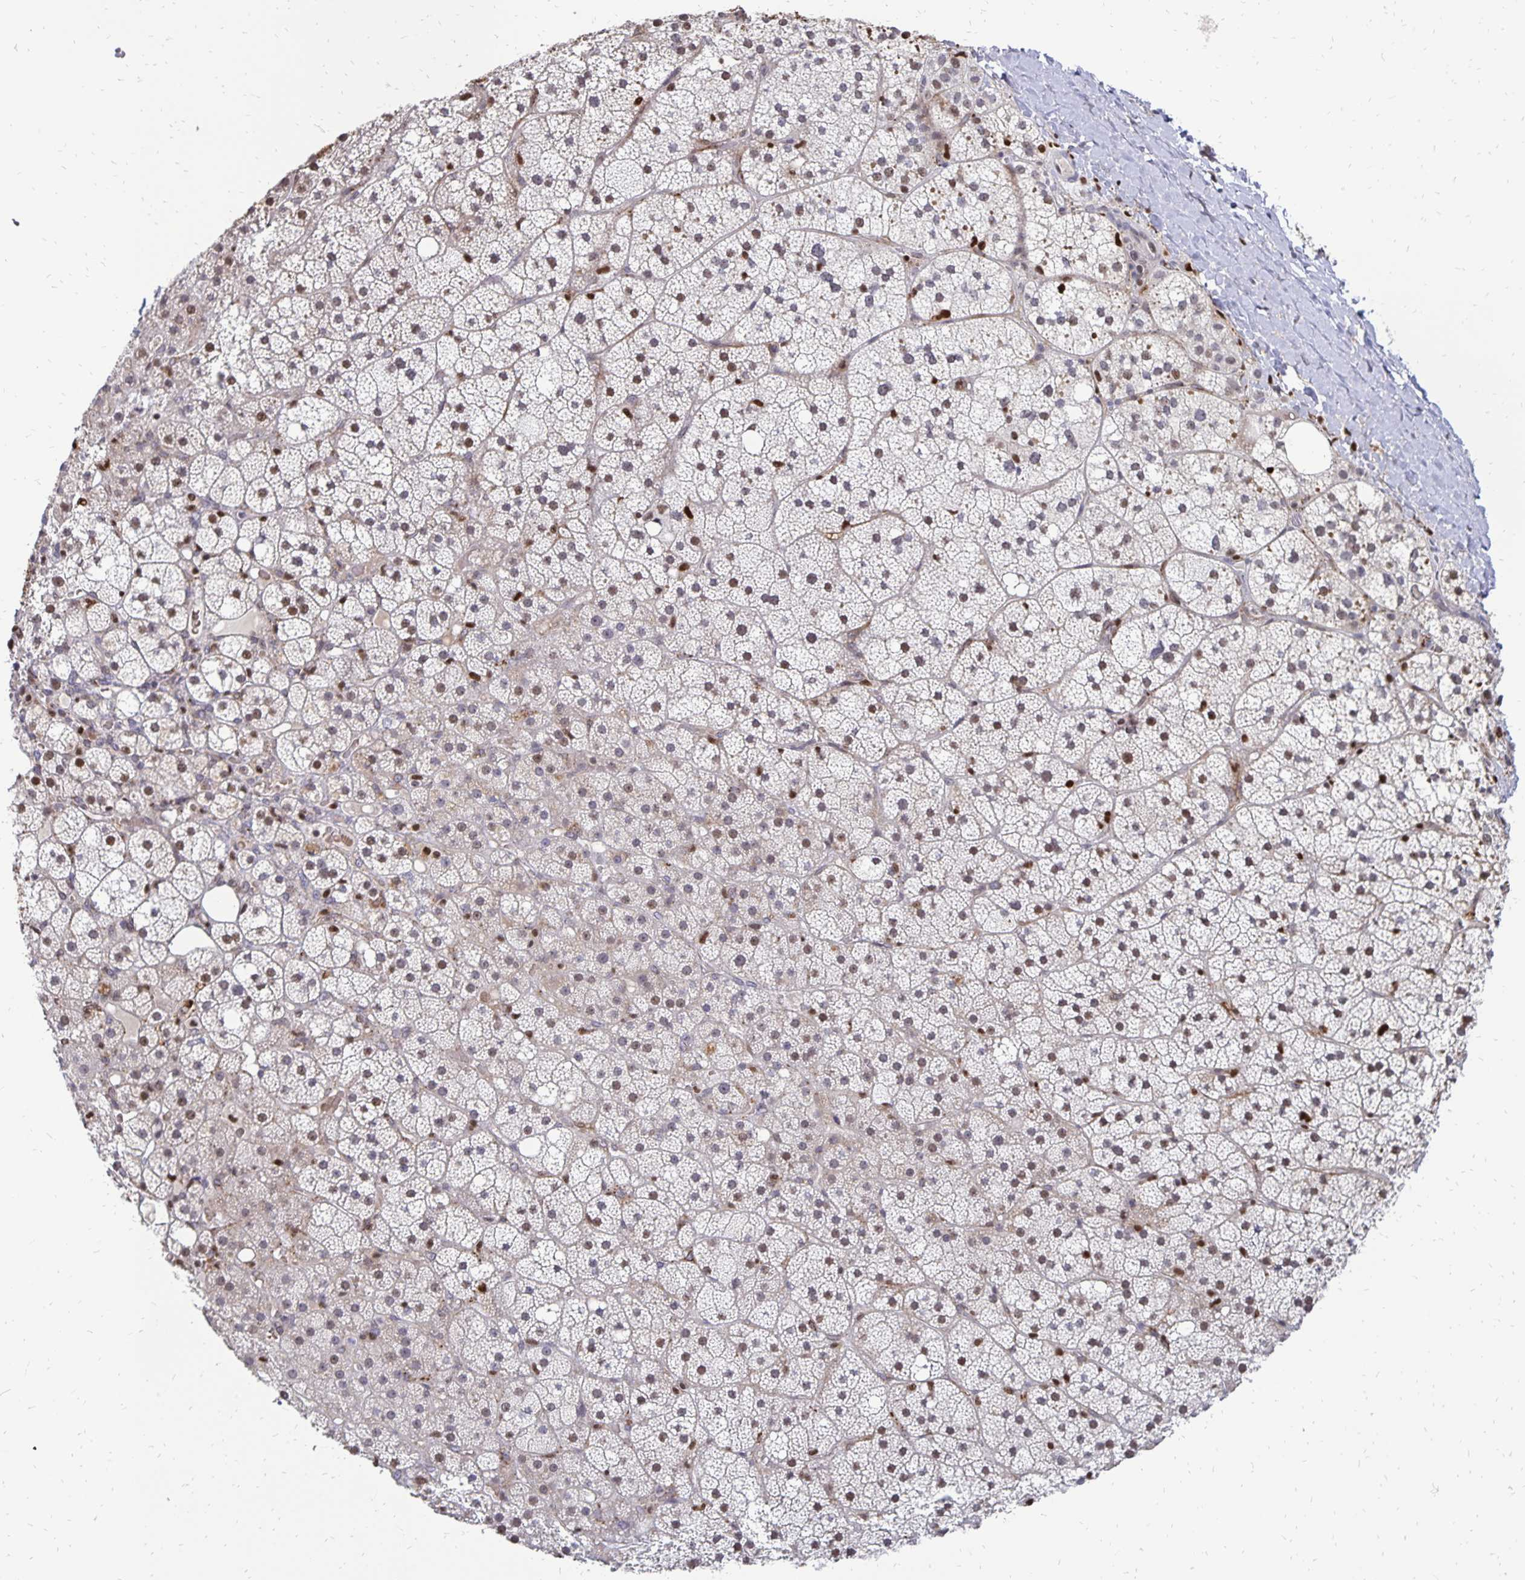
{"staining": {"intensity": "weak", "quantity": "25%-75%", "location": "nuclear"}, "tissue": "adrenal gland", "cell_type": "Glandular cells", "image_type": "normal", "snomed": [{"axis": "morphology", "description": "Normal tissue, NOS"}, {"axis": "topography", "description": "Adrenal gland"}], "caption": "Immunohistochemistry of normal adrenal gland reveals low levels of weak nuclear expression in approximately 25%-75% of glandular cells. (DAB IHC with brightfield microscopy, high magnification).", "gene": "DCK", "patient": {"sex": "male", "age": 53}}